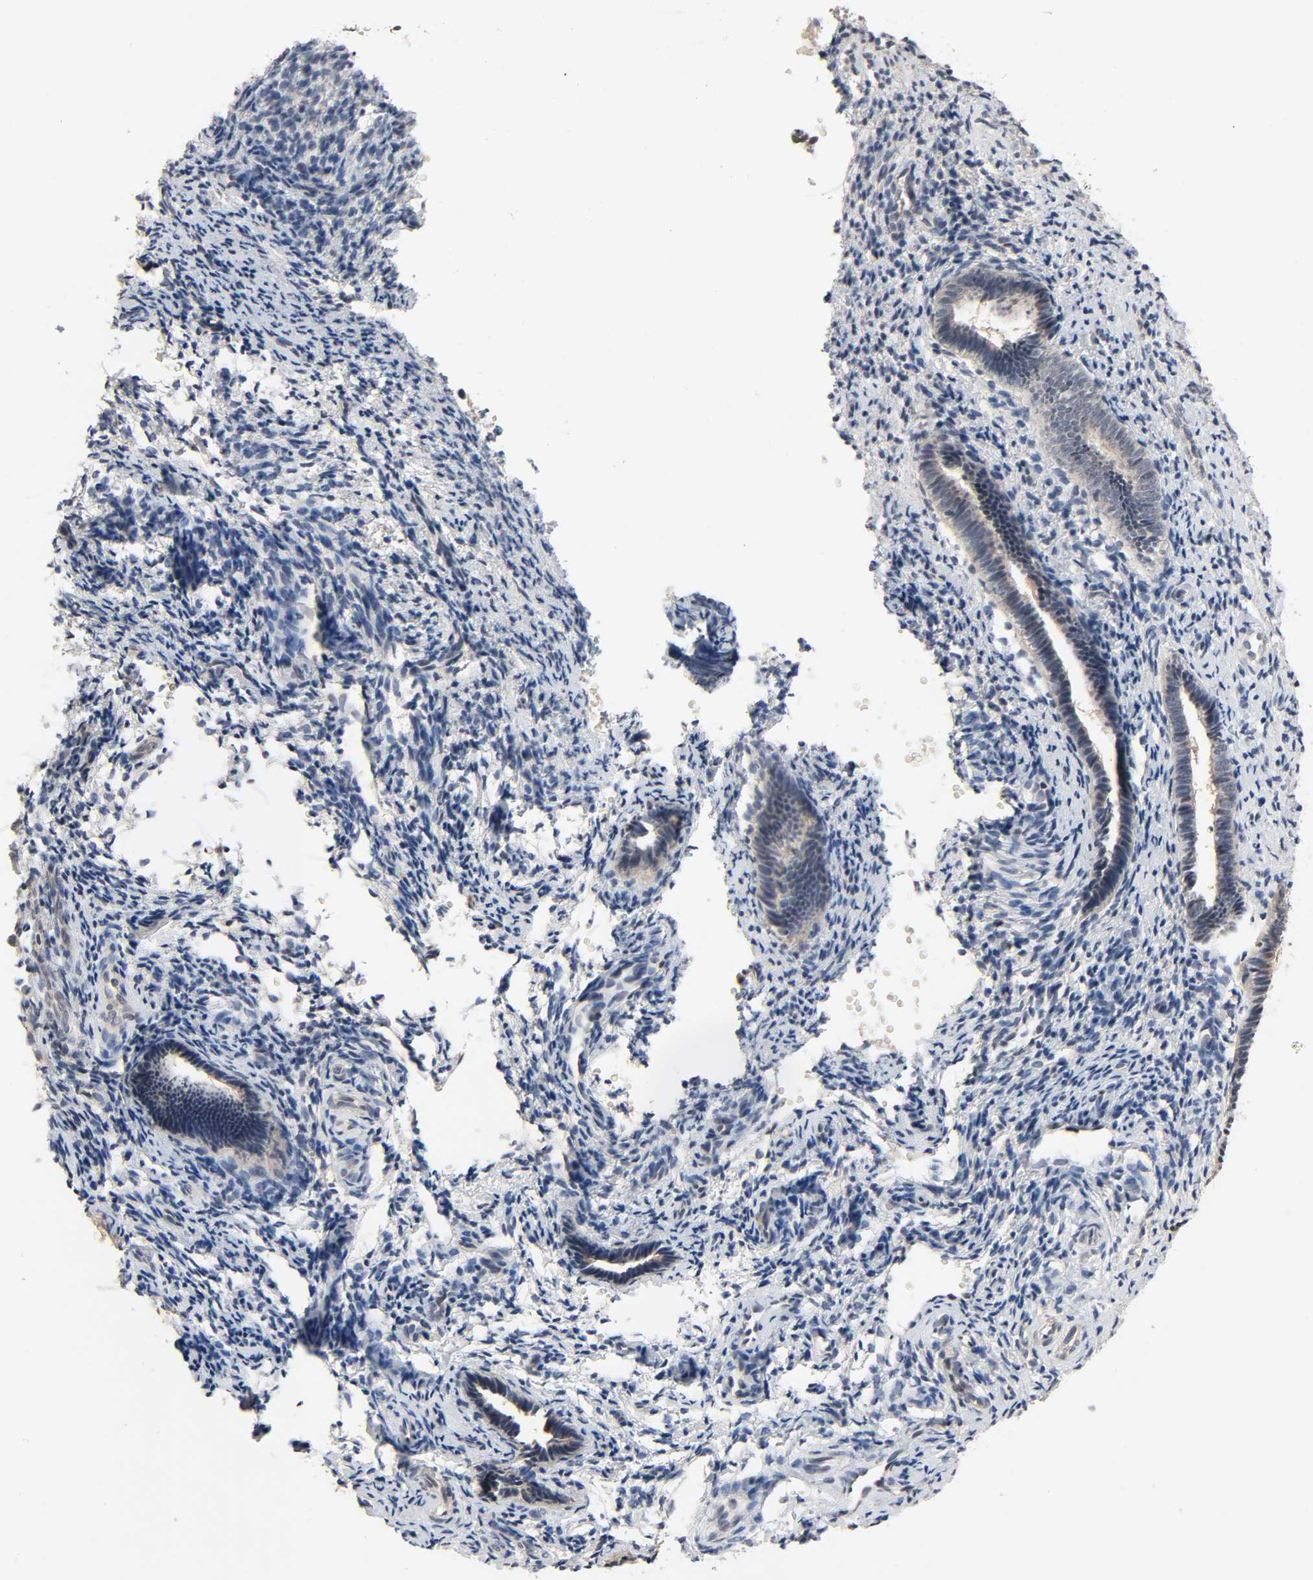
{"staining": {"intensity": "negative", "quantity": "none", "location": "none"}, "tissue": "endometrium", "cell_type": "Cells in endometrial stroma", "image_type": "normal", "snomed": [{"axis": "morphology", "description": "Normal tissue, NOS"}, {"axis": "topography", "description": "Endometrium"}], "caption": "IHC image of unremarkable endometrium stained for a protein (brown), which exhibits no positivity in cells in endometrial stroma. (DAB immunohistochemistry, high magnification).", "gene": "MAGEA8", "patient": {"sex": "female", "age": 27}}